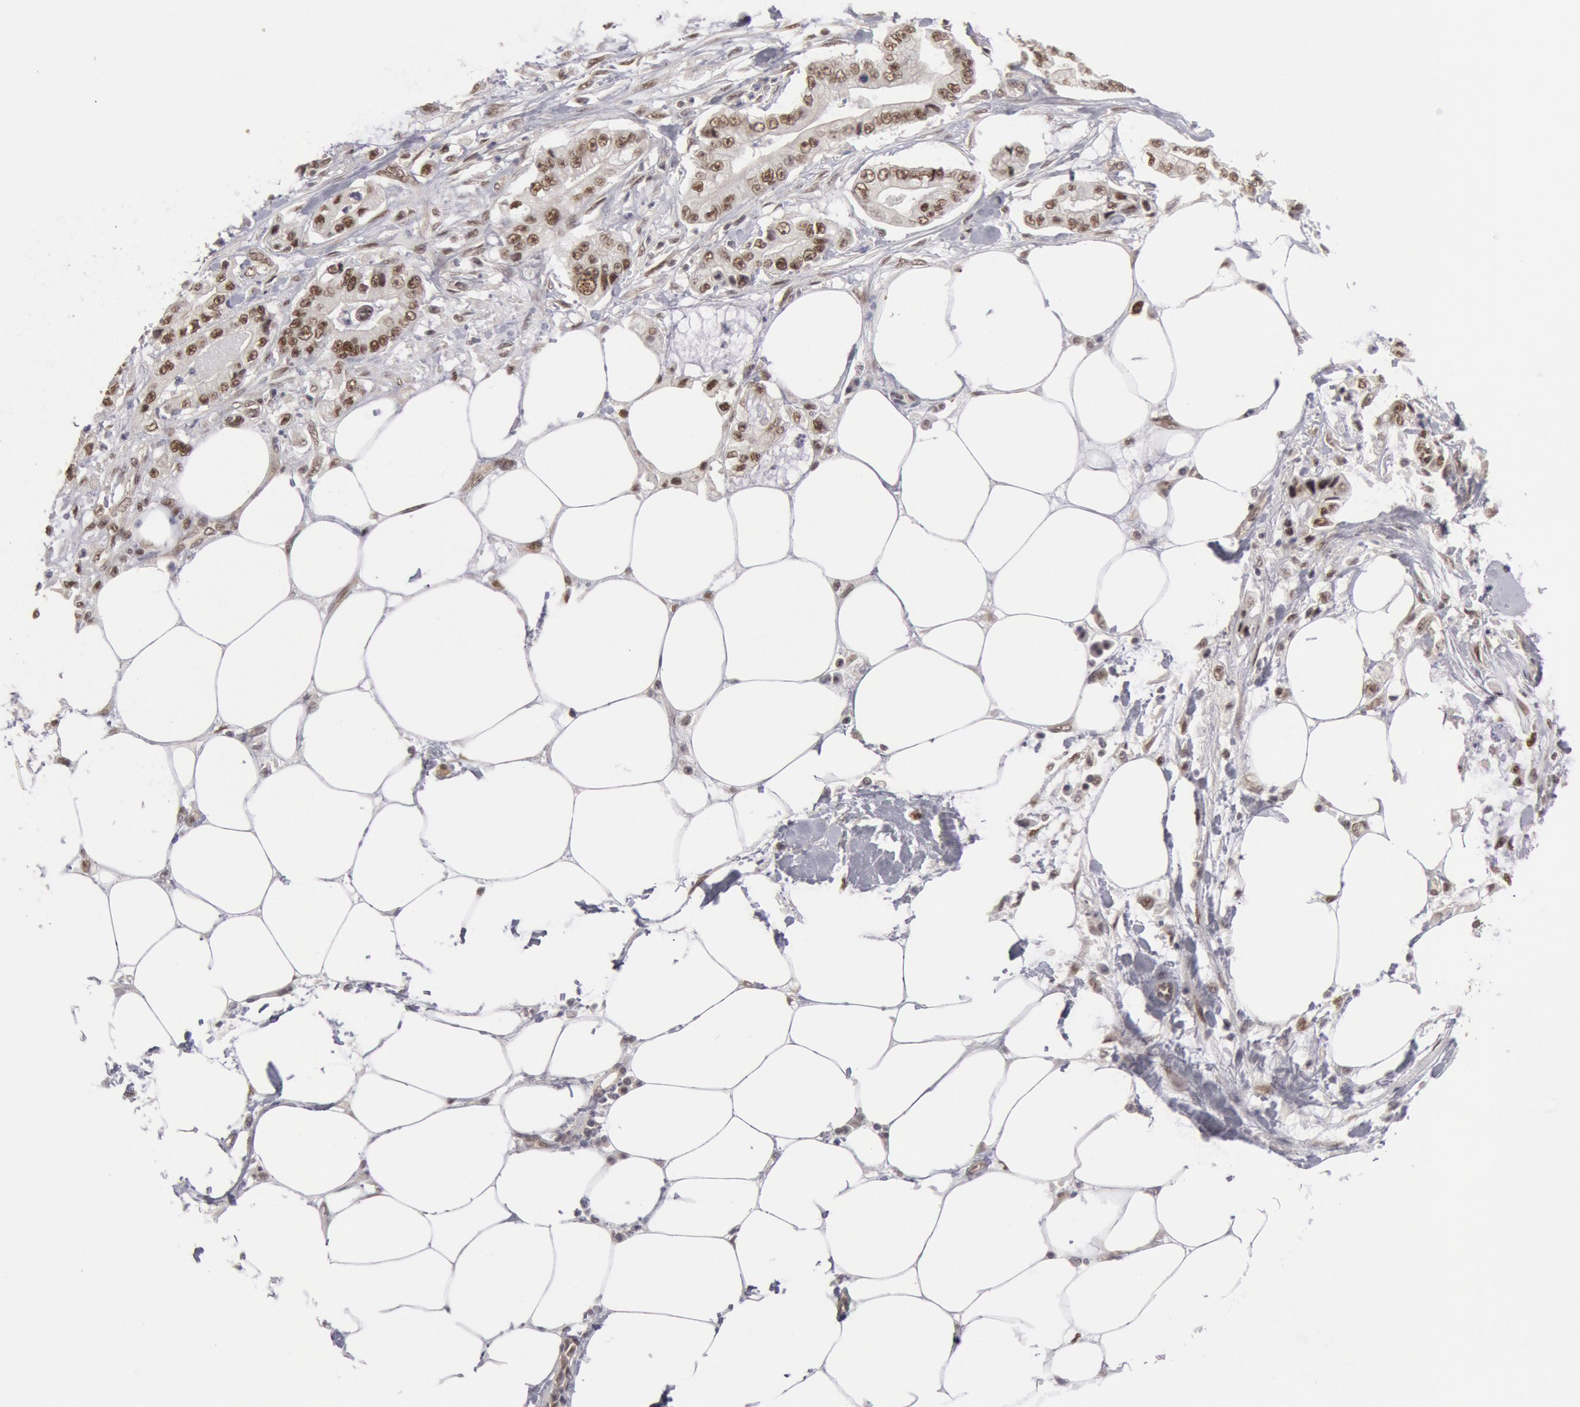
{"staining": {"intensity": "moderate", "quantity": "25%-75%", "location": "nuclear"}, "tissue": "pancreatic cancer", "cell_type": "Tumor cells", "image_type": "cancer", "snomed": [{"axis": "morphology", "description": "Adenocarcinoma, NOS"}, {"axis": "topography", "description": "Pancreas"}, {"axis": "topography", "description": "Stomach, upper"}], "caption": "Human adenocarcinoma (pancreatic) stained for a protein (brown) demonstrates moderate nuclear positive expression in about 25%-75% of tumor cells.", "gene": "PPP4R3B", "patient": {"sex": "male", "age": 77}}